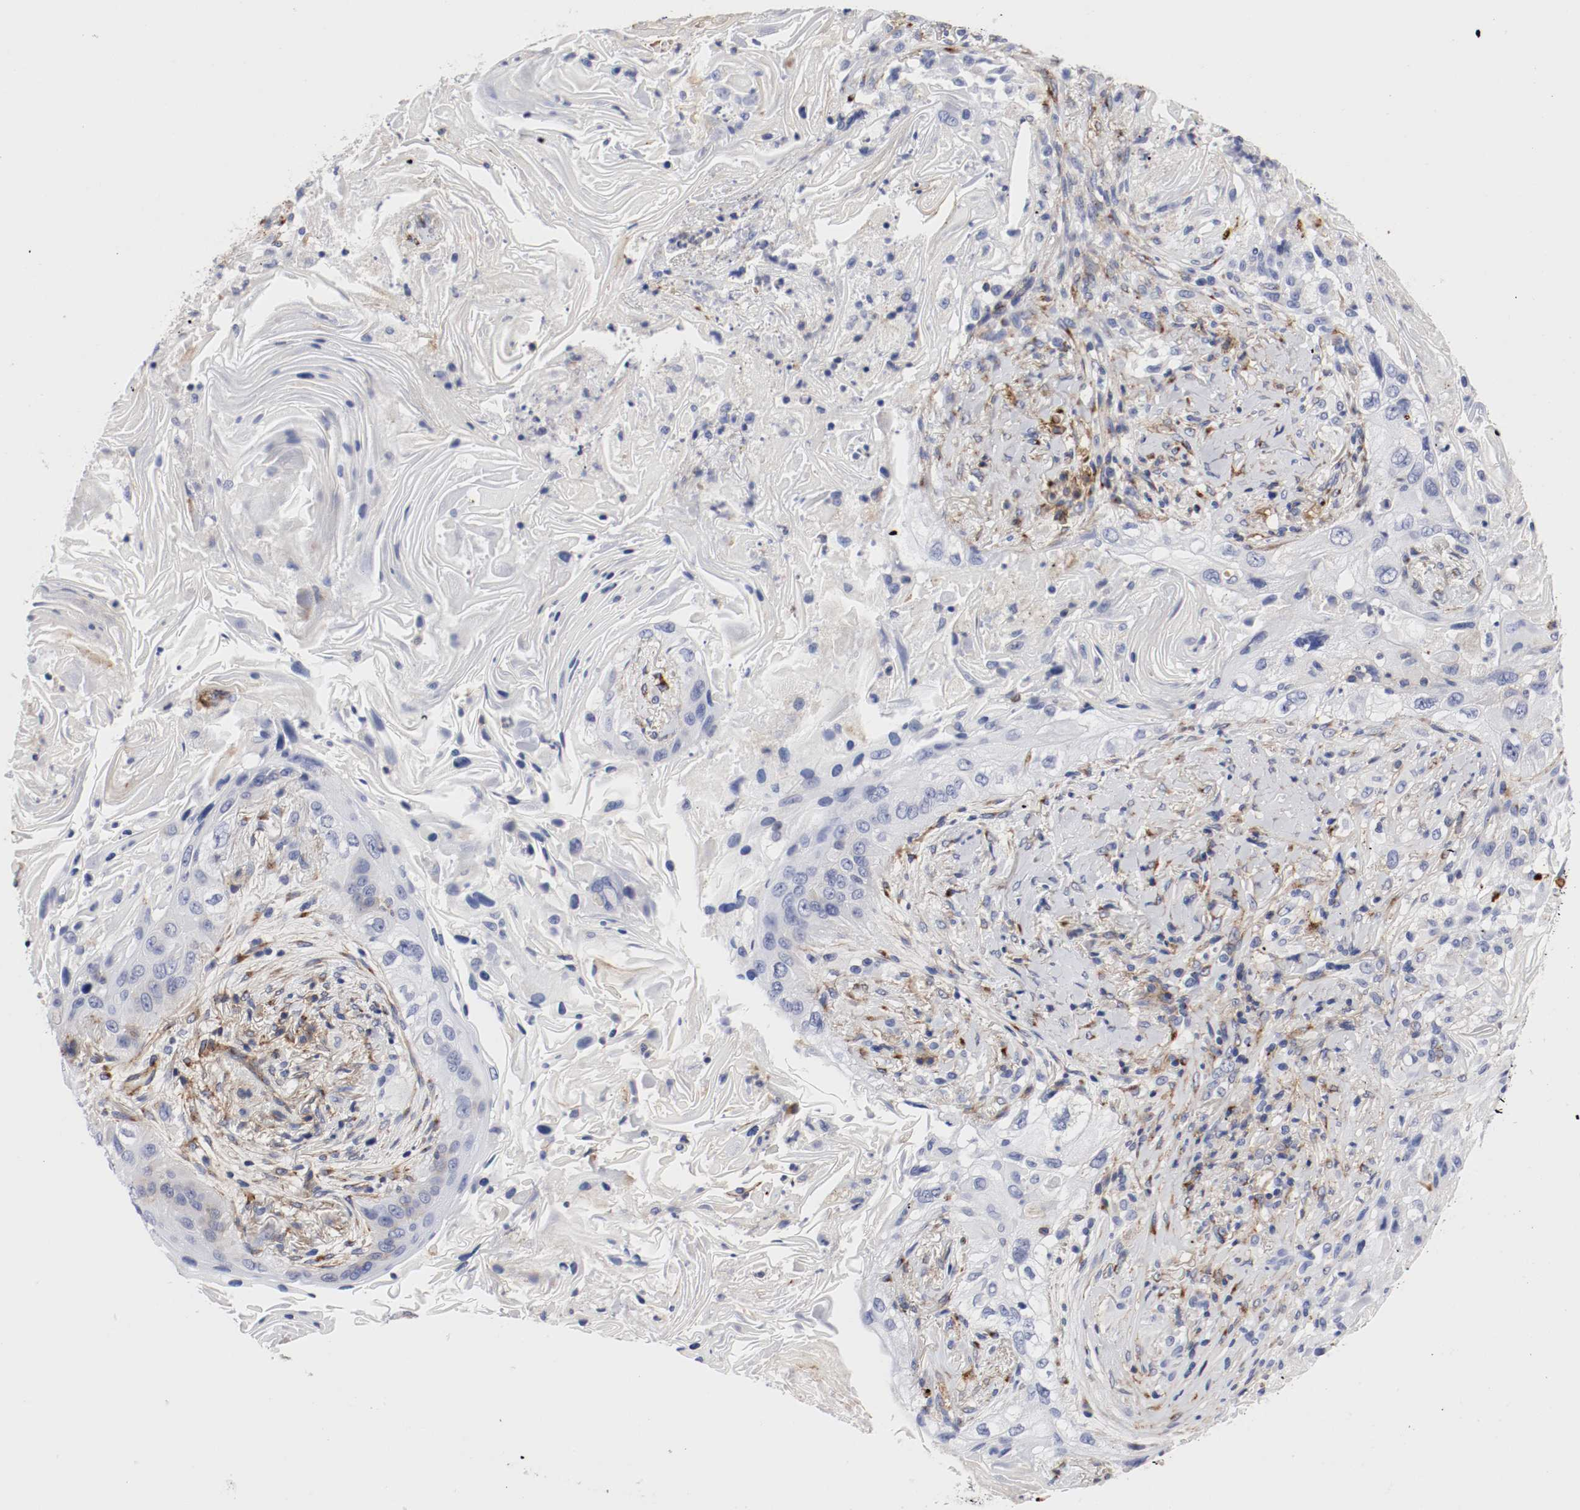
{"staining": {"intensity": "weak", "quantity": "<25%", "location": "cytoplasmic/membranous"}, "tissue": "lung cancer", "cell_type": "Tumor cells", "image_type": "cancer", "snomed": [{"axis": "morphology", "description": "Squamous cell carcinoma, NOS"}, {"axis": "topography", "description": "Lung"}], "caption": "Lung cancer (squamous cell carcinoma) stained for a protein using IHC displays no expression tumor cells.", "gene": "IFITM1", "patient": {"sex": "female", "age": 67}}